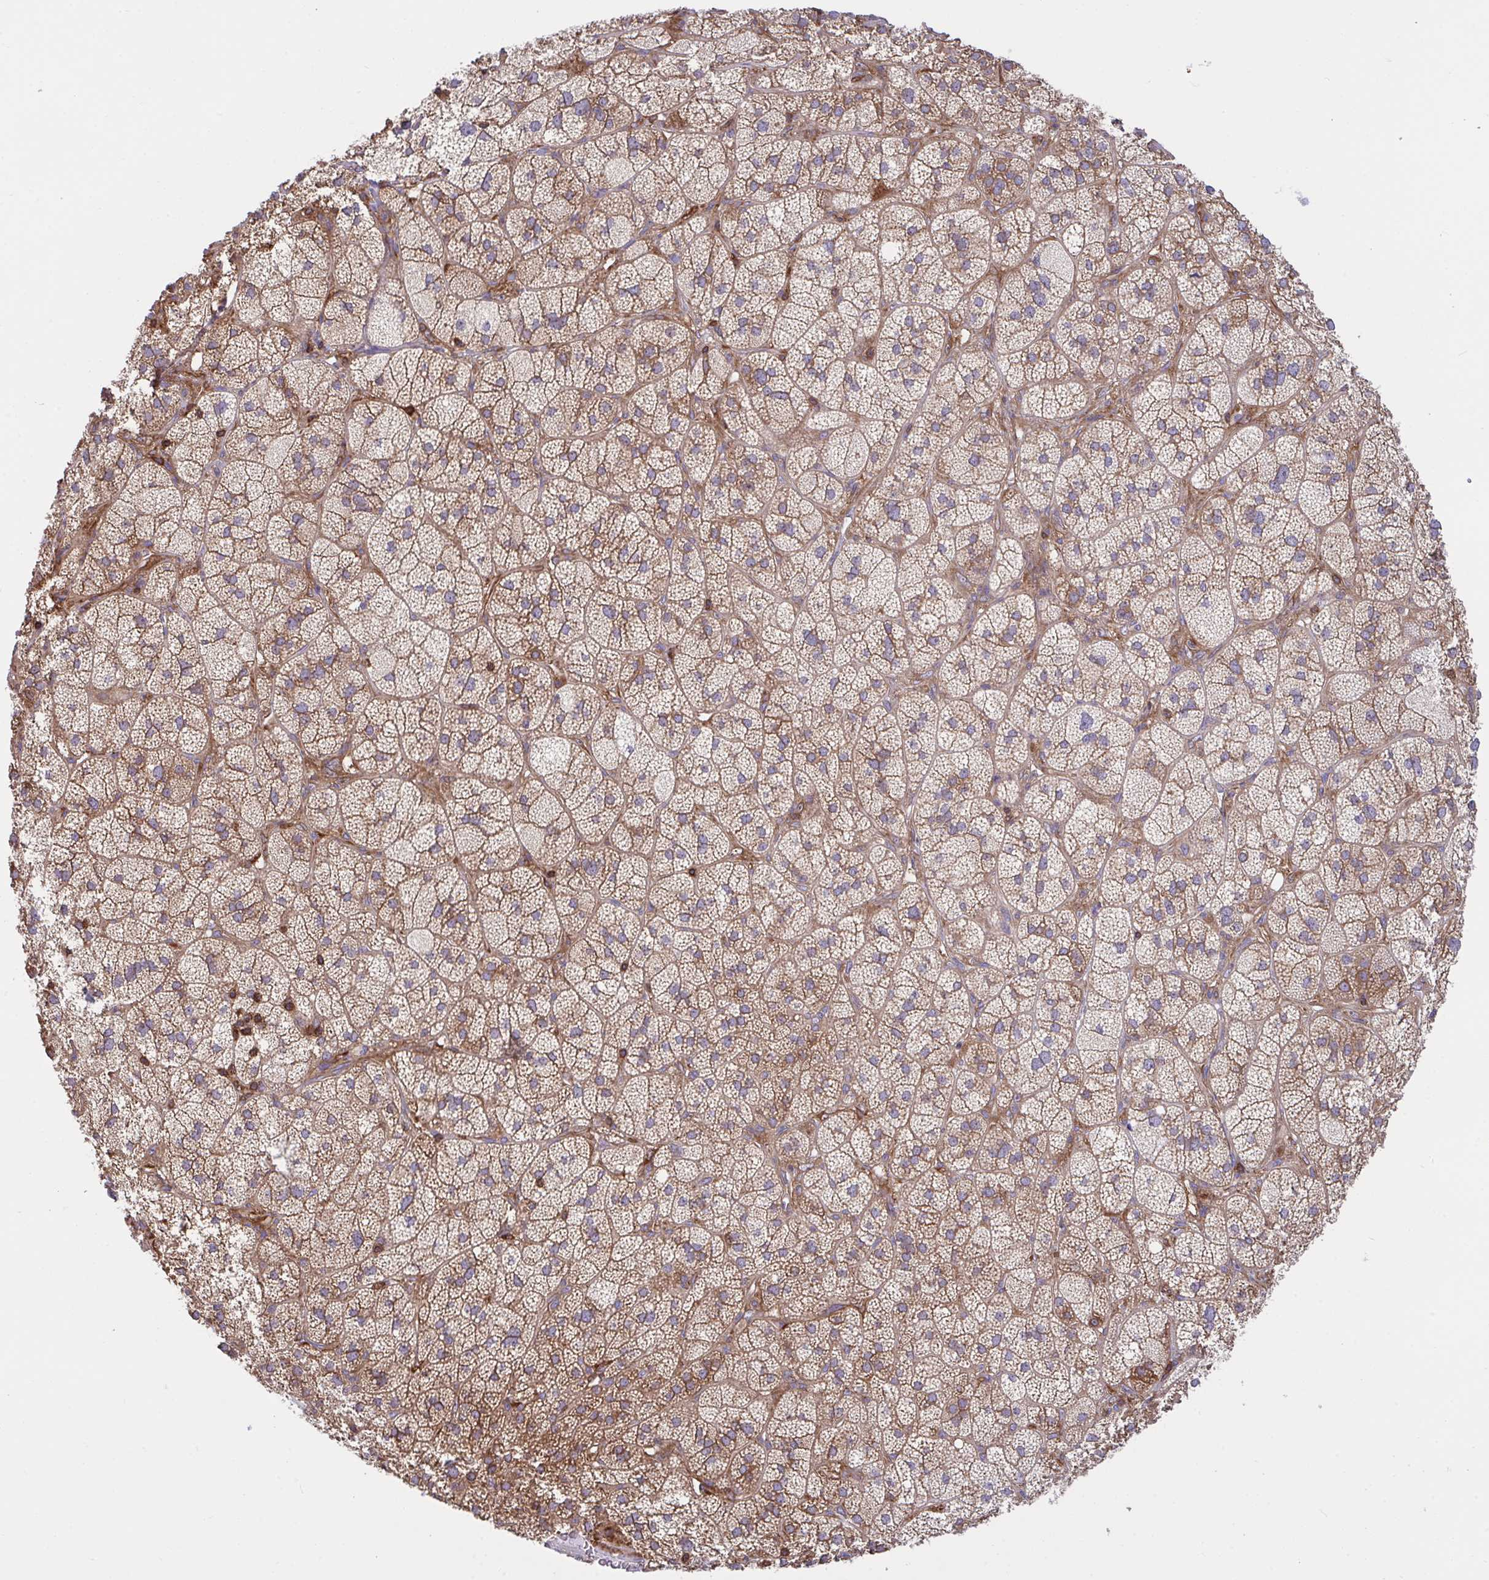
{"staining": {"intensity": "strong", "quantity": "25%-75%", "location": "cytoplasmic/membranous"}, "tissue": "adrenal gland", "cell_type": "Glandular cells", "image_type": "normal", "snomed": [{"axis": "morphology", "description": "Normal tissue, NOS"}, {"axis": "topography", "description": "Adrenal gland"}], "caption": "Protein staining exhibits strong cytoplasmic/membranous positivity in about 25%-75% of glandular cells in unremarkable adrenal gland.", "gene": "TSC22D3", "patient": {"sex": "female", "age": 60}}